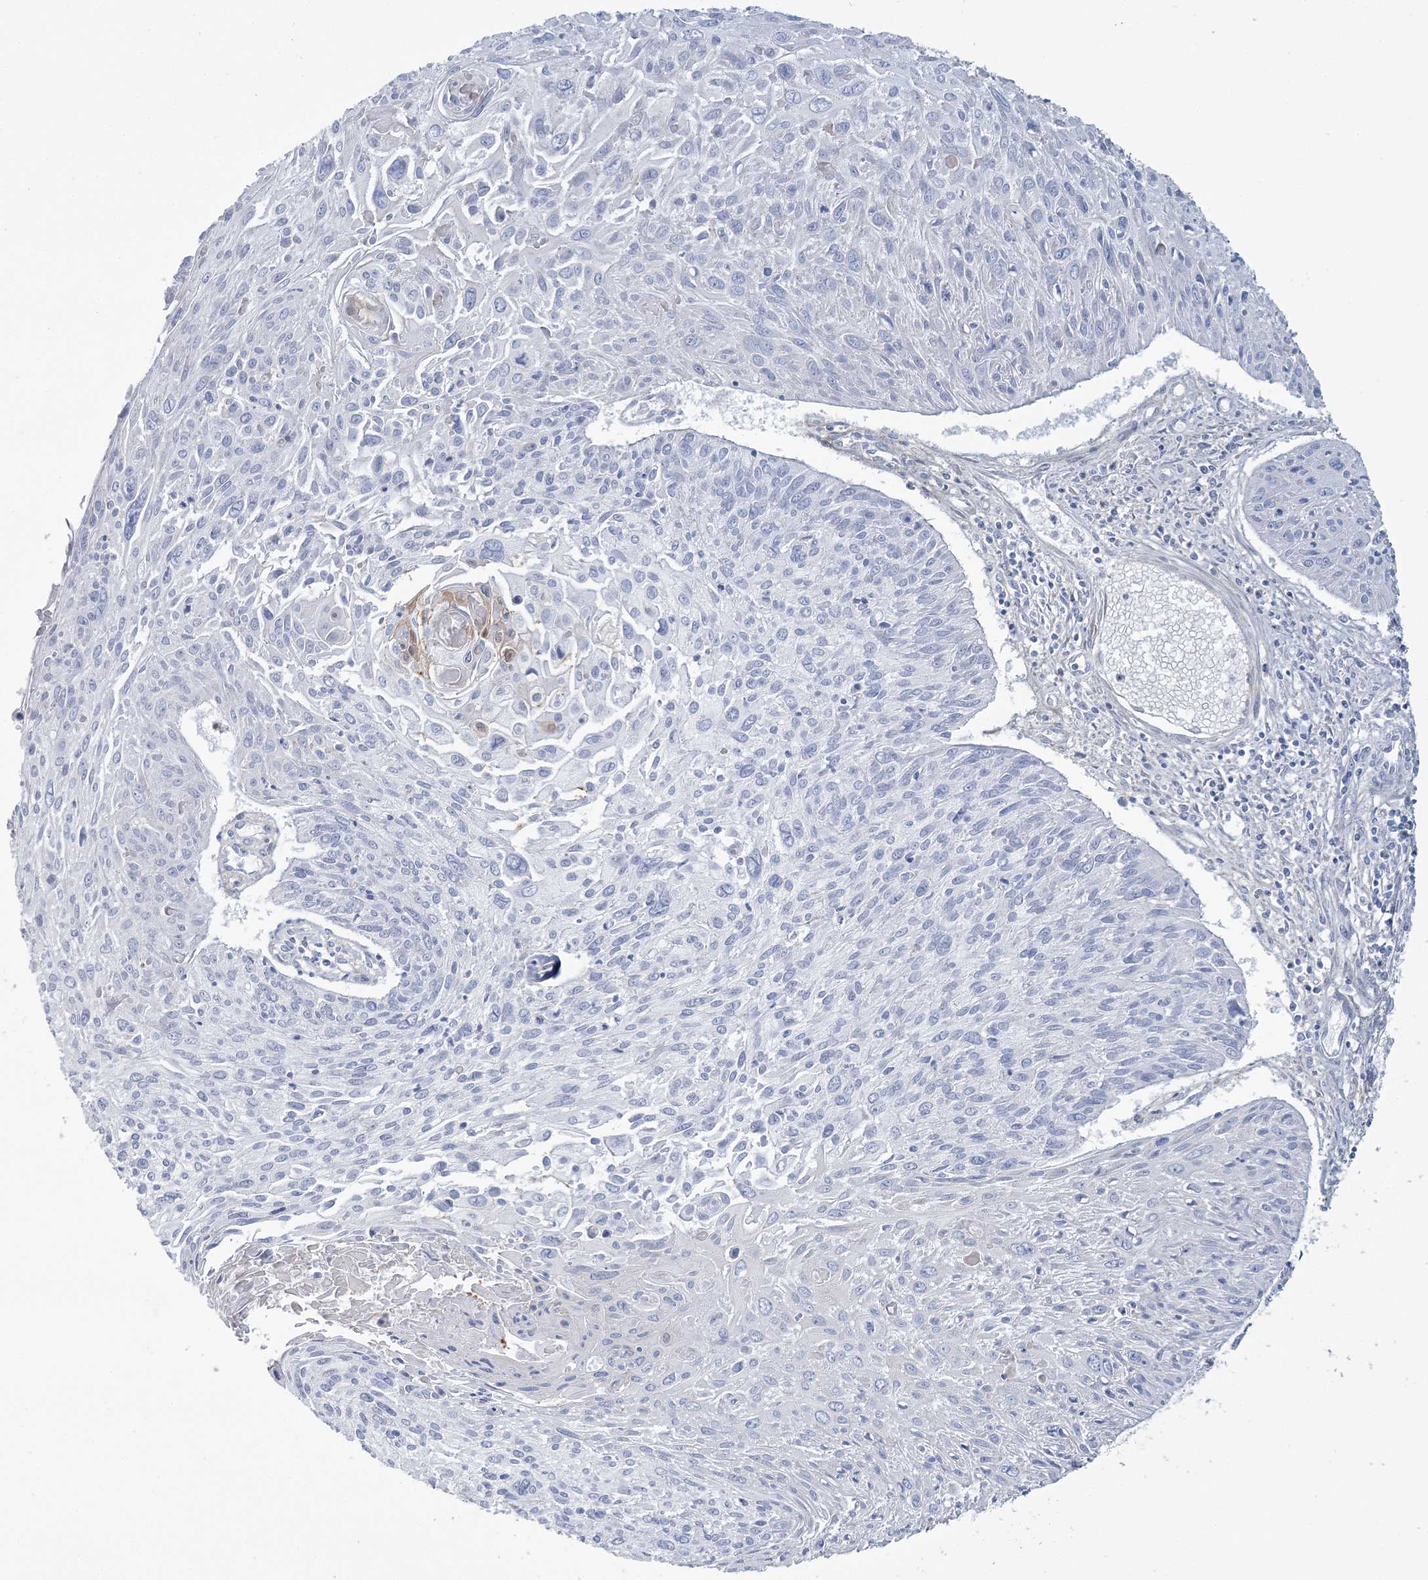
{"staining": {"intensity": "negative", "quantity": "none", "location": "none"}, "tissue": "cervical cancer", "cell_type": "Tumor cells", "image_type": "cancer", "snomed": [{"axis": "morphology", "description": "Squamous cell carcinoma, NOS"}, {"axis": "topography", "description": "Cervix"}], "caption": "Immunohistochemical staining of cervical squamous cell carcinoma shows no significant positivity in tumor cells.", "gene": "CMBL", "patient": {"sex": "female", "age": 51}}